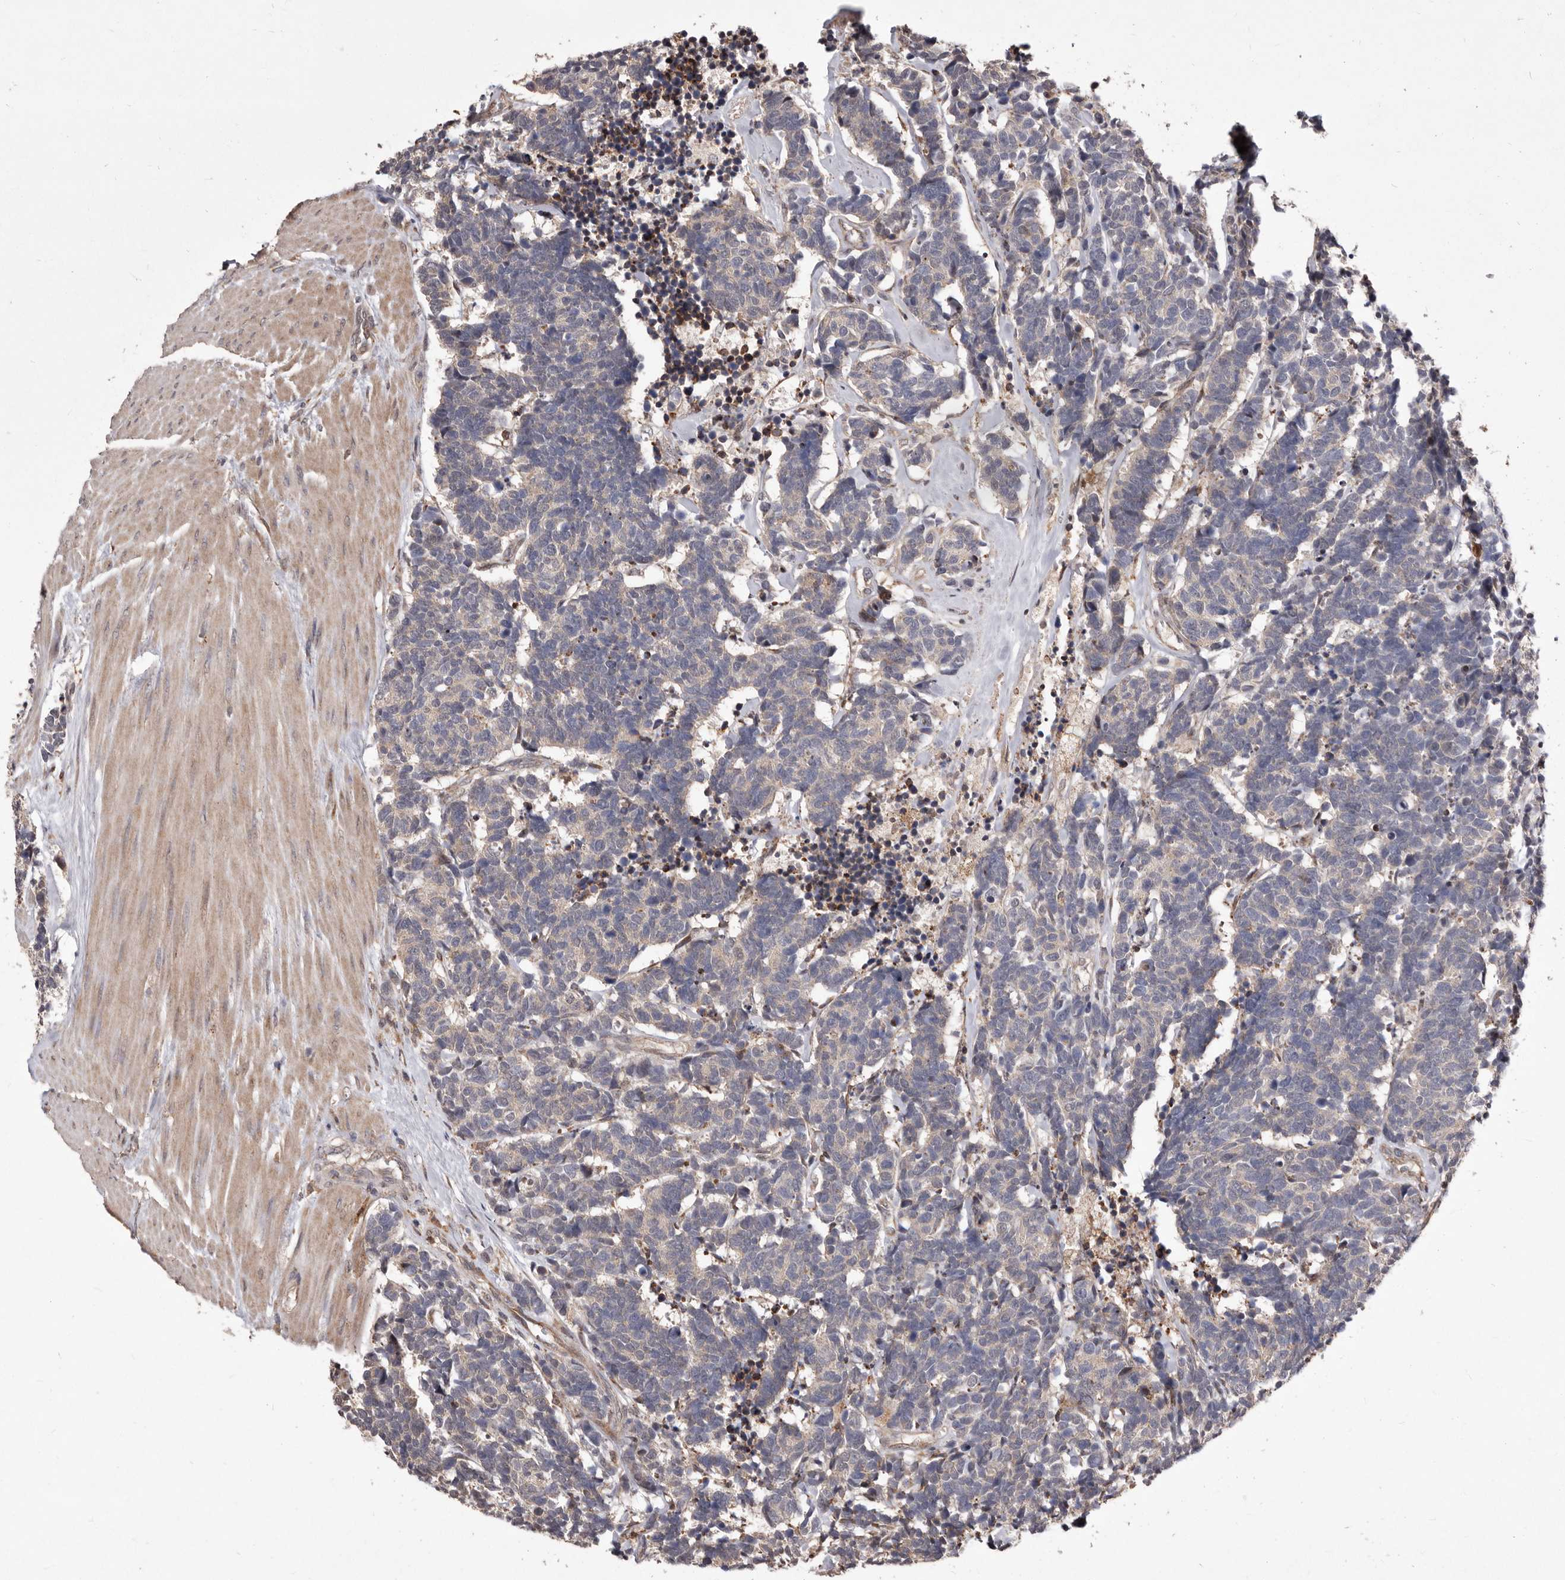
{"staining": {"intensity": "negative", "quantity": "none", "location": "none"}, "tissue": "carcinoid", "cell_type": "Tumor cells", "image_type": "cancer", "snomed": [{"axis": "morphology", "description": "Carcinoma, NOS"}, {"axis": "morphology", "description": "Carcinoid, malignant, NOS"}, {"axis": "topography", "description": "Urinary bladder"}], "caption": "A photomicrograph of carcinoid (malignant) stained for a protein demonstrates no brown staining in tumor cells. The staining was performed using DAB to visualize the protein expression in brown, while the nuclei were stained in blue with hematoxylin (Magnification: 20x).", "gene": "RRM2B", "patient": {"sex": "male", "age": 57}}